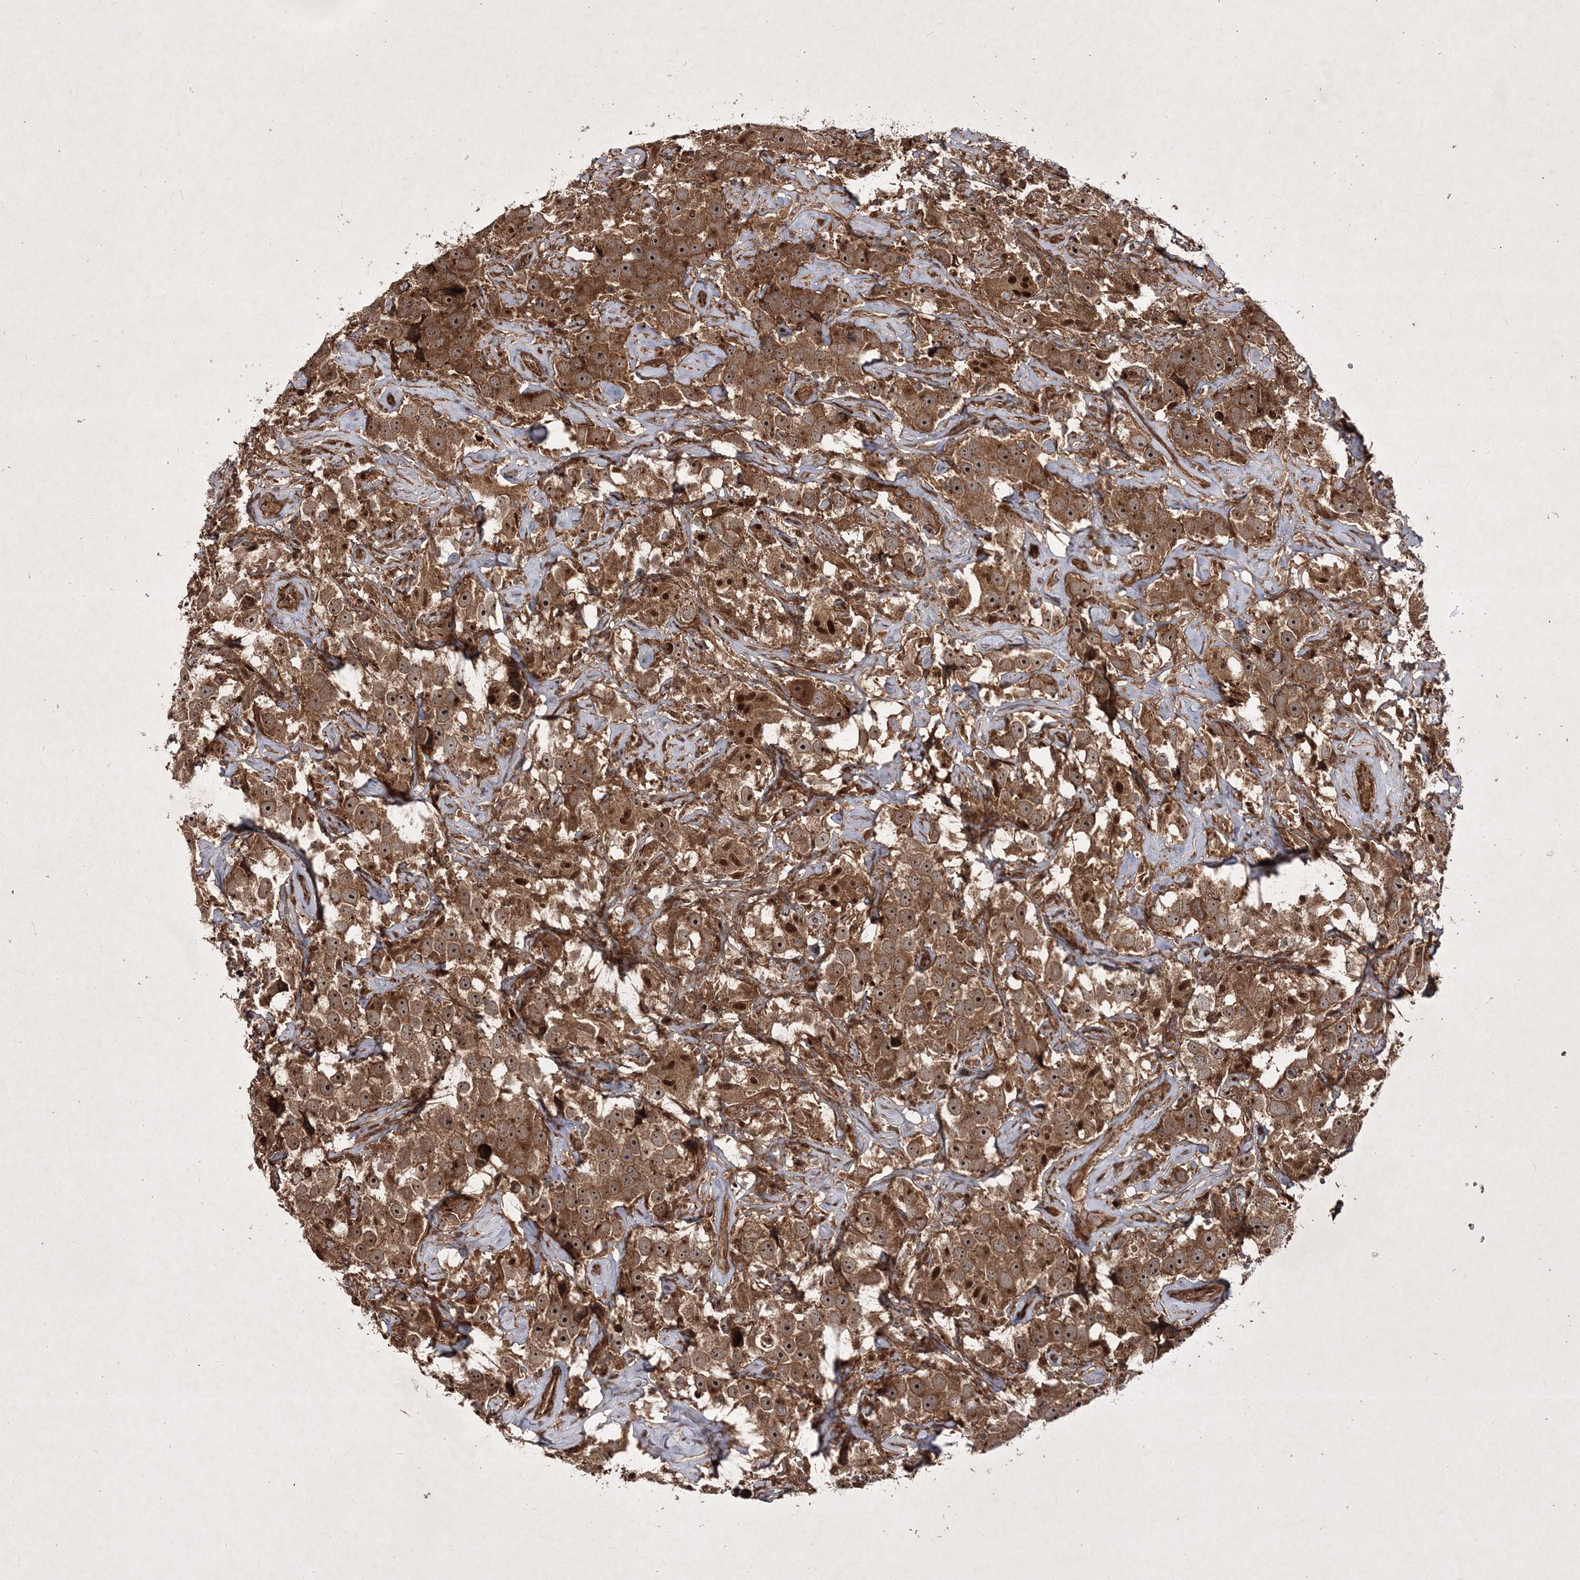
{"staining": {"intensity": "moderate", "quantity": ">75%", "location": "cytoplasmic/membranous,nuclear"}, "tissue": "testis cancer", "cell_type": "Tumor cells", "image_type": "cancer", "snomed": [{"axis": "morphology", "description": "Seminoma, NOS"}, {"axis": "topography", "description": "Testis"}], "caption": "Protein expression analysis of human testis seminoma reveals moderate cytoplasmic/membranous and nuclear positivity in approximately >75% of tumor cells.", "gene": "DNAJC13", "patient": {"sex": "male", "age": 49}}